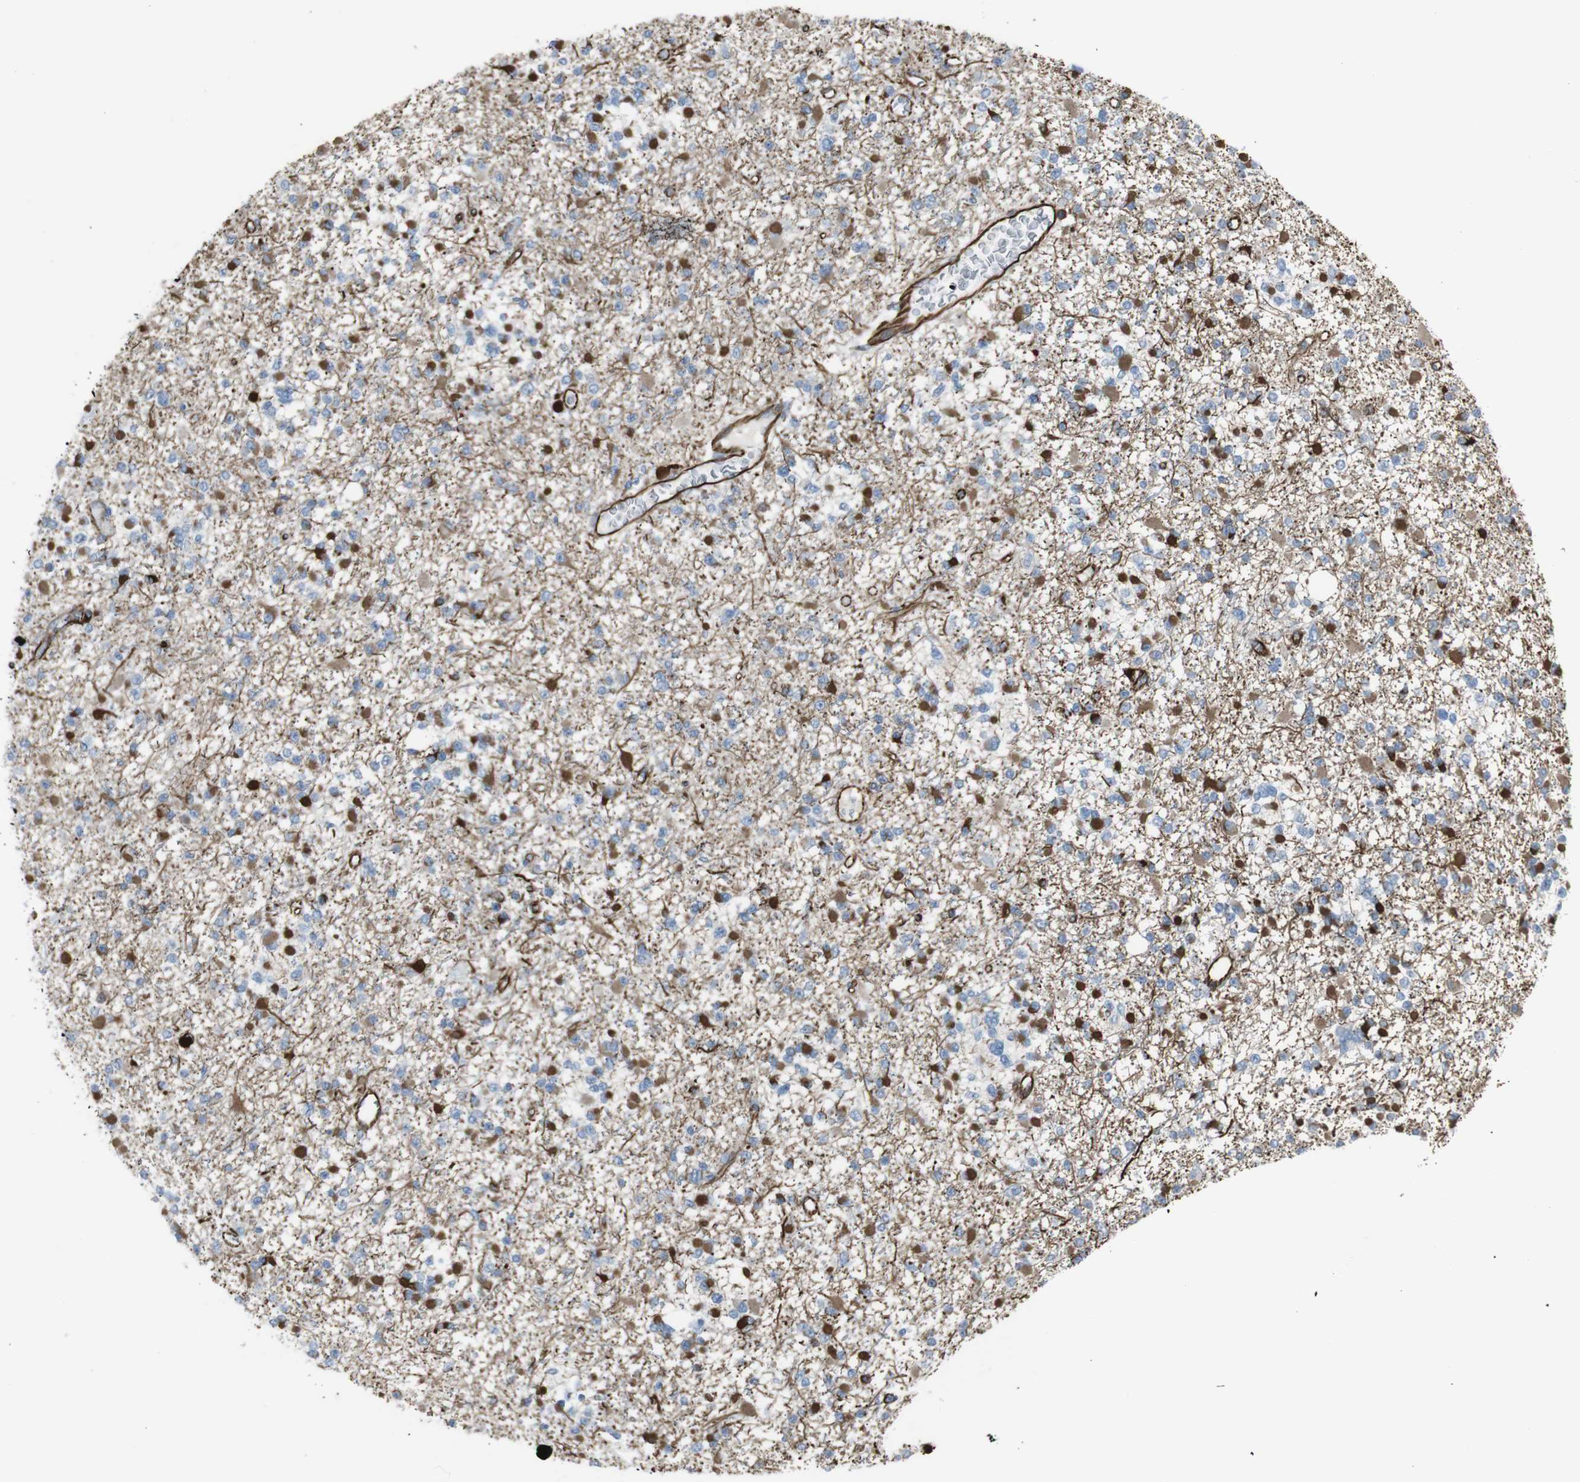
{"staining": {"intensity": "moderate", "quantity": "25%-75%", "location": "cytoplasmic/membranous"}, "tissue": "glioma", "cell_type": "Tumor cells", "image_type": "cancer", "snomed": [{"axis": "morphology", "description": "Glioma, malignant, Low grade"}, {"axis": "topography", "description": "Brain"}], "caption": "This photomicrograph displays malignant glioma (low-grade) stained with IHC to label a protein in brown. The cytoplasmic/membranous of tumor cells show moderate positivity for the protein. Nuclei are counter-stained blue.", "gene": "ZDHHC6", "patient": {"sex": "female", "age": 22}}